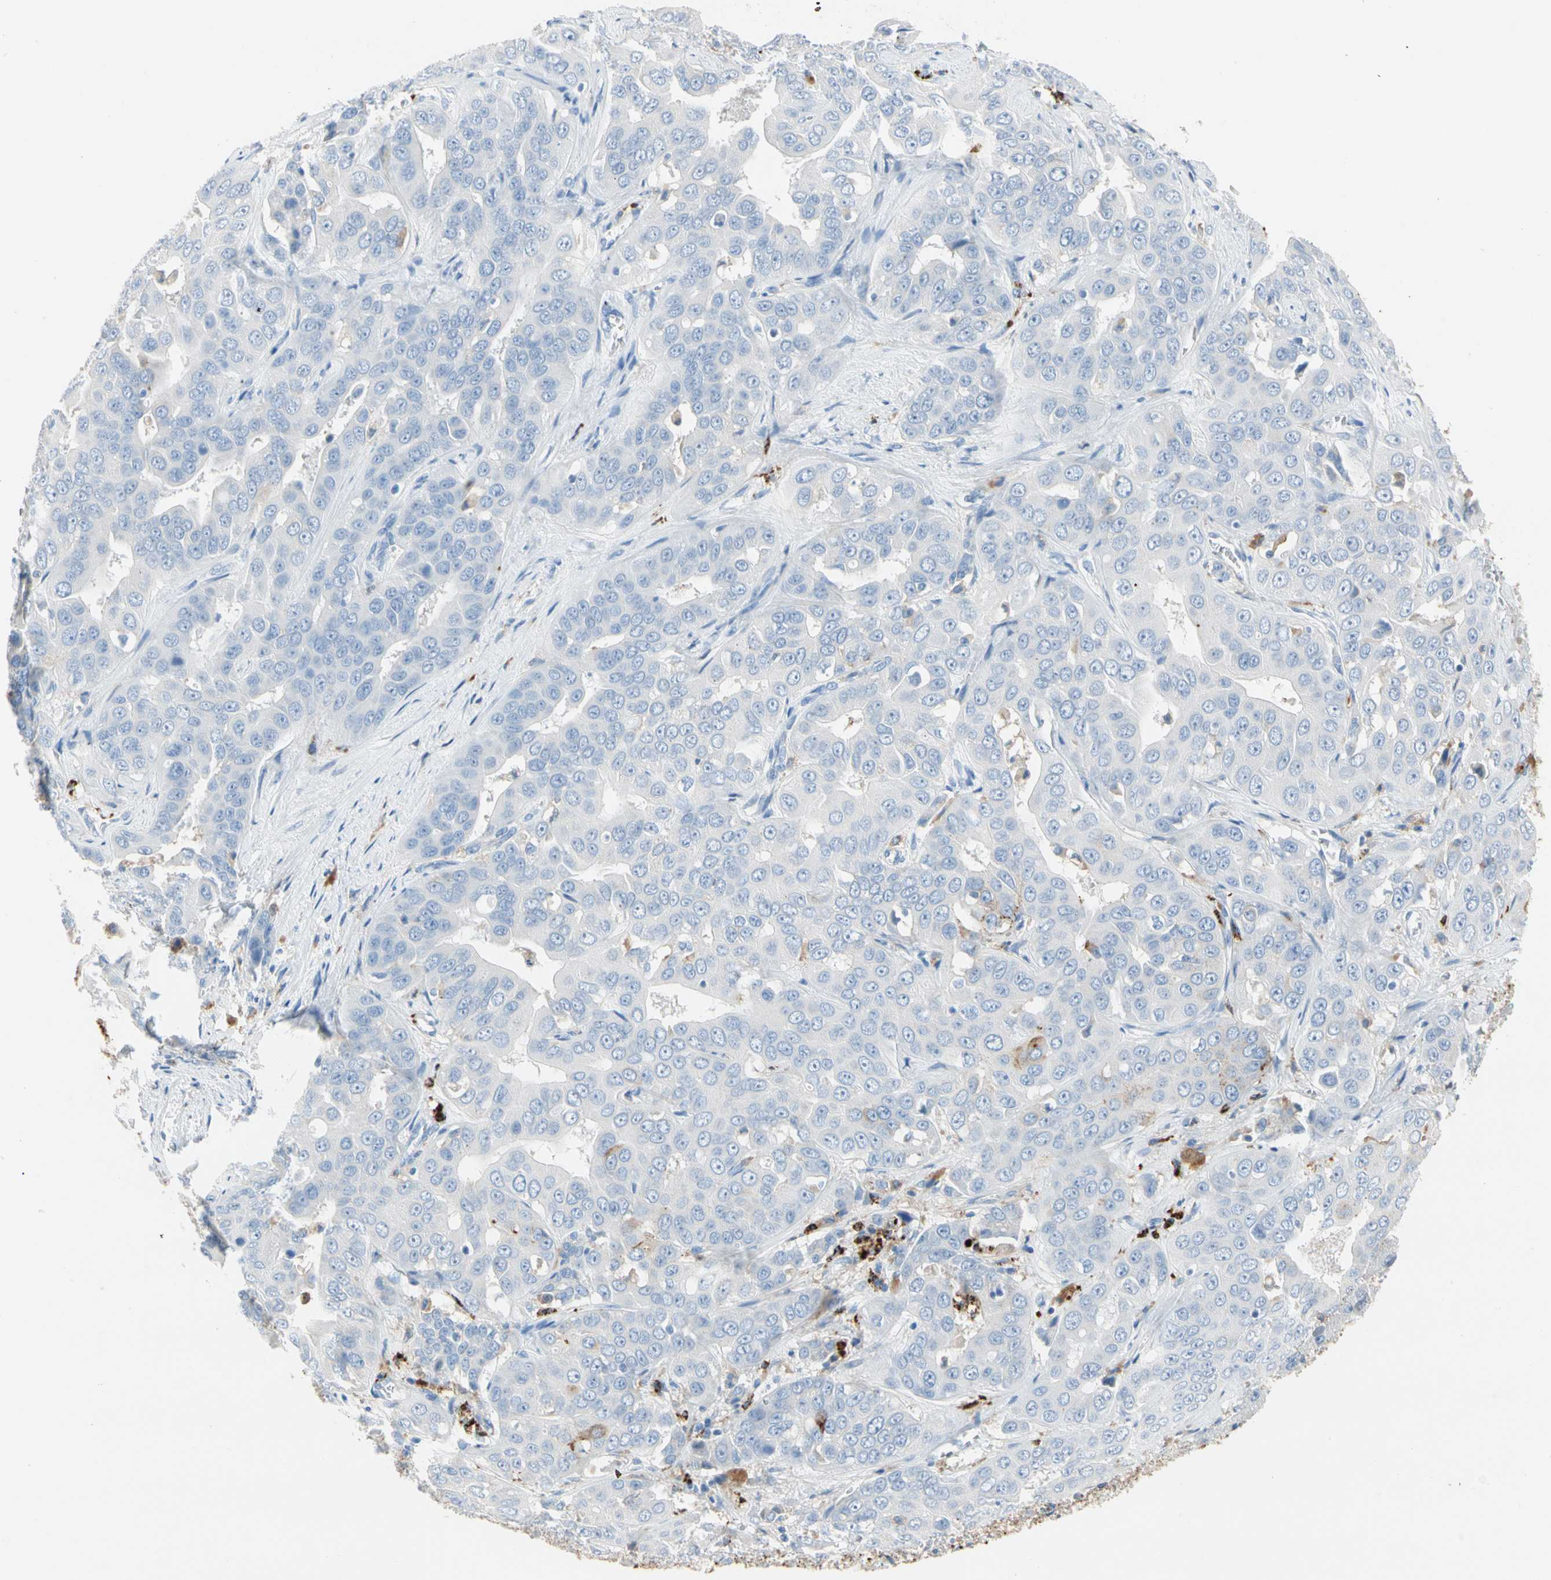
{"staining": {"intensity": "negative", "quantity": "none", "location": "none"}, "tissue": "liver cancer", "cell_type": "Tumor cells", "image_type": "cancer", "snomed": [{"axis": "morphology", "description": "Cholangiocarcinoma"}, {"axis": "topography", "description": "Liver"}], "caption": "Tumor cells are negative for protein expression in human cholangiocarcinoma (liver).", "gene": "CLEC4A", "patient": {"sex": "female", "age": 52}}